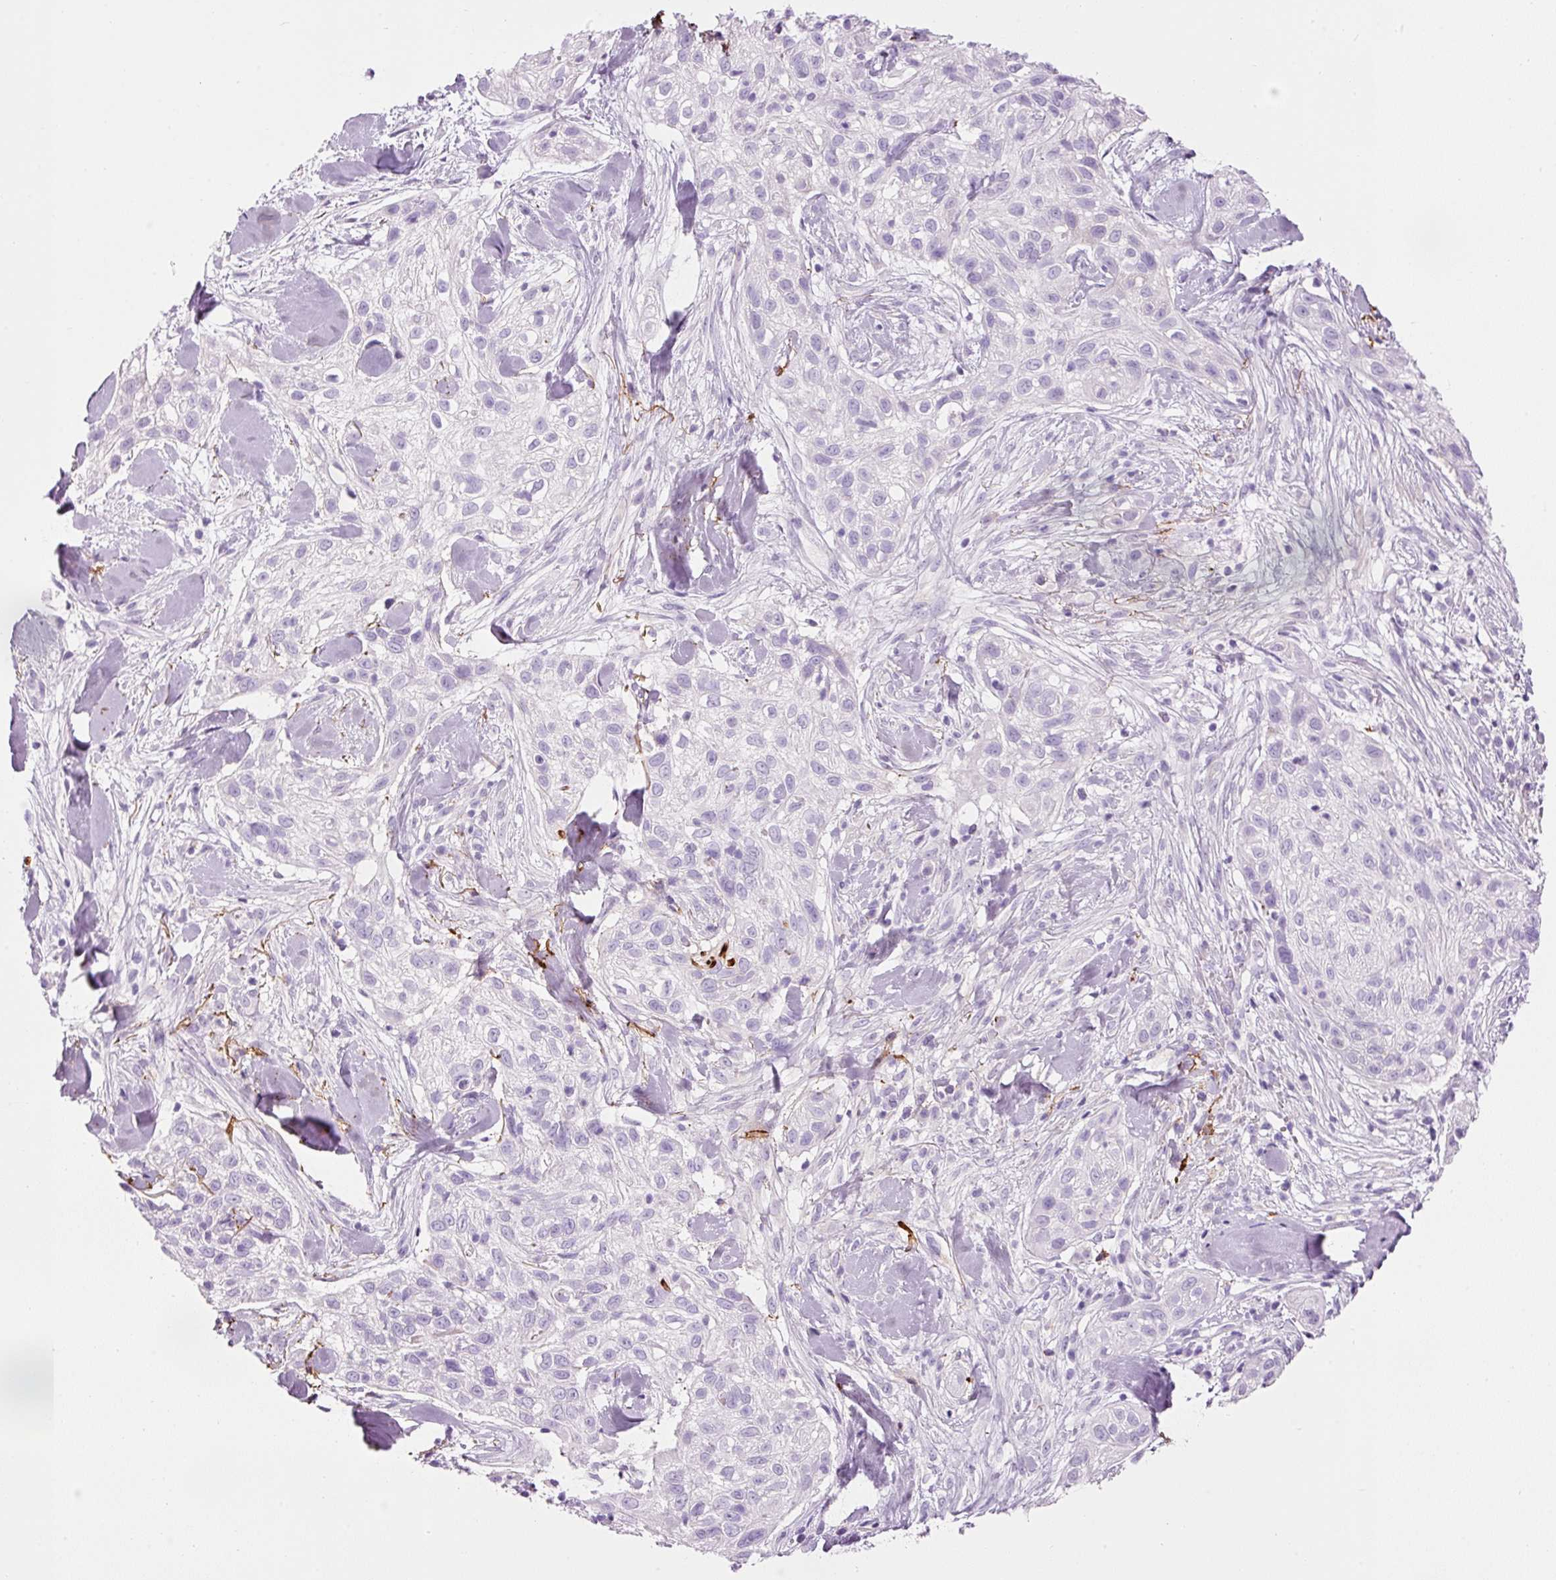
{"staining": {"intensity": "negative", "quantity": "none", "location": "none"}, "tissue": "skin cancer", "cell_type": "Tumor cells", "image_type": "cancer", "snomed": [{"axis": "morphology", "description": "Squamous cell carcinoma, NOS"}, {"axis": "topography", "description": "Skin"}], "caption": "Immunohistochemistry (IHC) image of skin cancer (squamous cell carcinoma) stained for a protein (brown), which reveals no staining in tumor cells.", "gene": "MFAP4", "patient": {"sex": "male", "age": 82}}